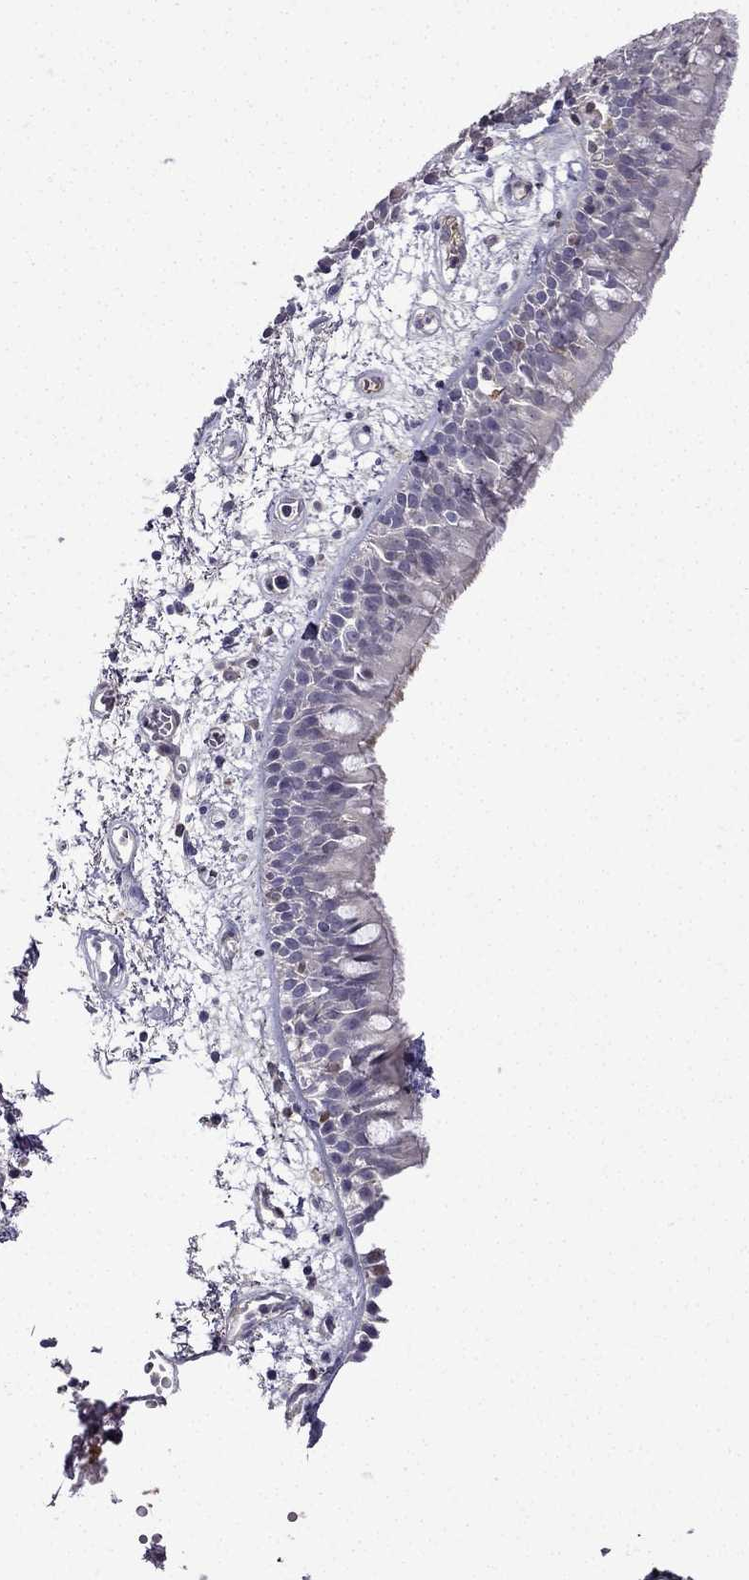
{"staining": {"intensity": "weak", "quantity": "<25%", "location": "nuclear"}, "tissue": "bronchus", "cell_type": "Respiratory epithelial cells", "image_type": "normal", "snomed": [{"axis": "morphology", "description": "Normal tissue, NOS"}, {"axis": "morphology", "description": "Squamous cell carcinoma, NOS"}, {"axis": "topography", "description": "Cartilage tissue"}, {"axis": "topography", "description": "Bronchus"}, {"axis": "topography", "description": "Lung"}], "caption": "Respiratory epithelial cells are negative for brown protein staining in benign bronchus. (Stains: DAB IHC with hematoxylin counter stain, Microscopy: brightfield microscopy at high magnification).", "gene": "UHRF1", "patient": {"sex": "male", "age": 66}}